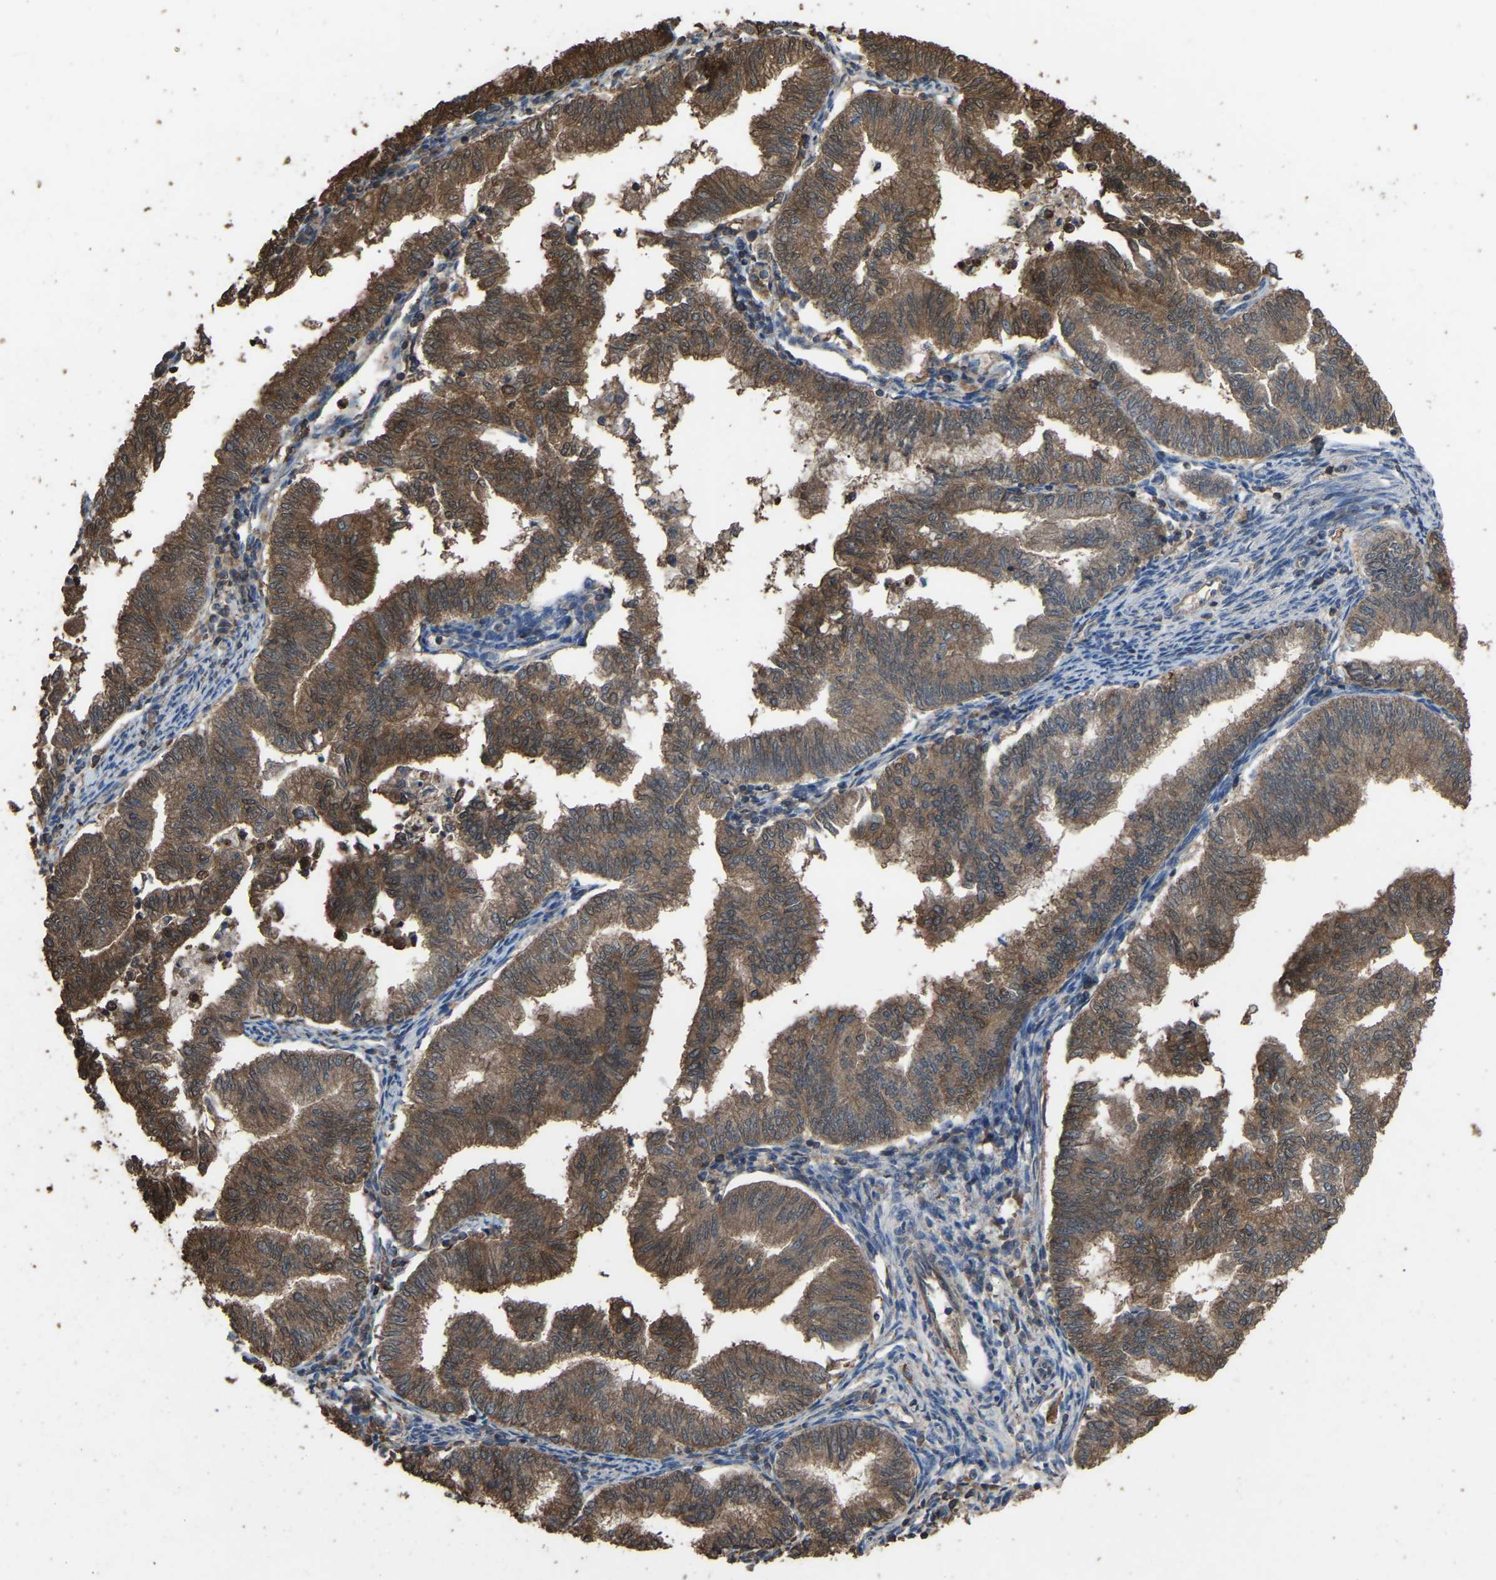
{"staining": {"intensity": "moderate", "quantity": ">75%", "location": "cytoplasmic/membranous"}, "tissue": "endometrial cancer", "cell_type": "Tumor cells", "image_type": "cancer", "snomed": [{"axis": "morphology", "description": "Polyp, NOS"}, {"axis": "morphology", "description": "Adenocarcinoma, NOS"}, {"axis": "morphology", "description": "Adenoma, NOS"}, {"axis": "topography", "description": "Endometrium"}], "caption": "Protein positivity by IHC exhibits moderate cytoplasmic/membranous positivity in approximately >75% of tumor cells in endometrial cancer (polyp).", "gene": "FHIT", "patient": {"sex": "female", "age": 79}}